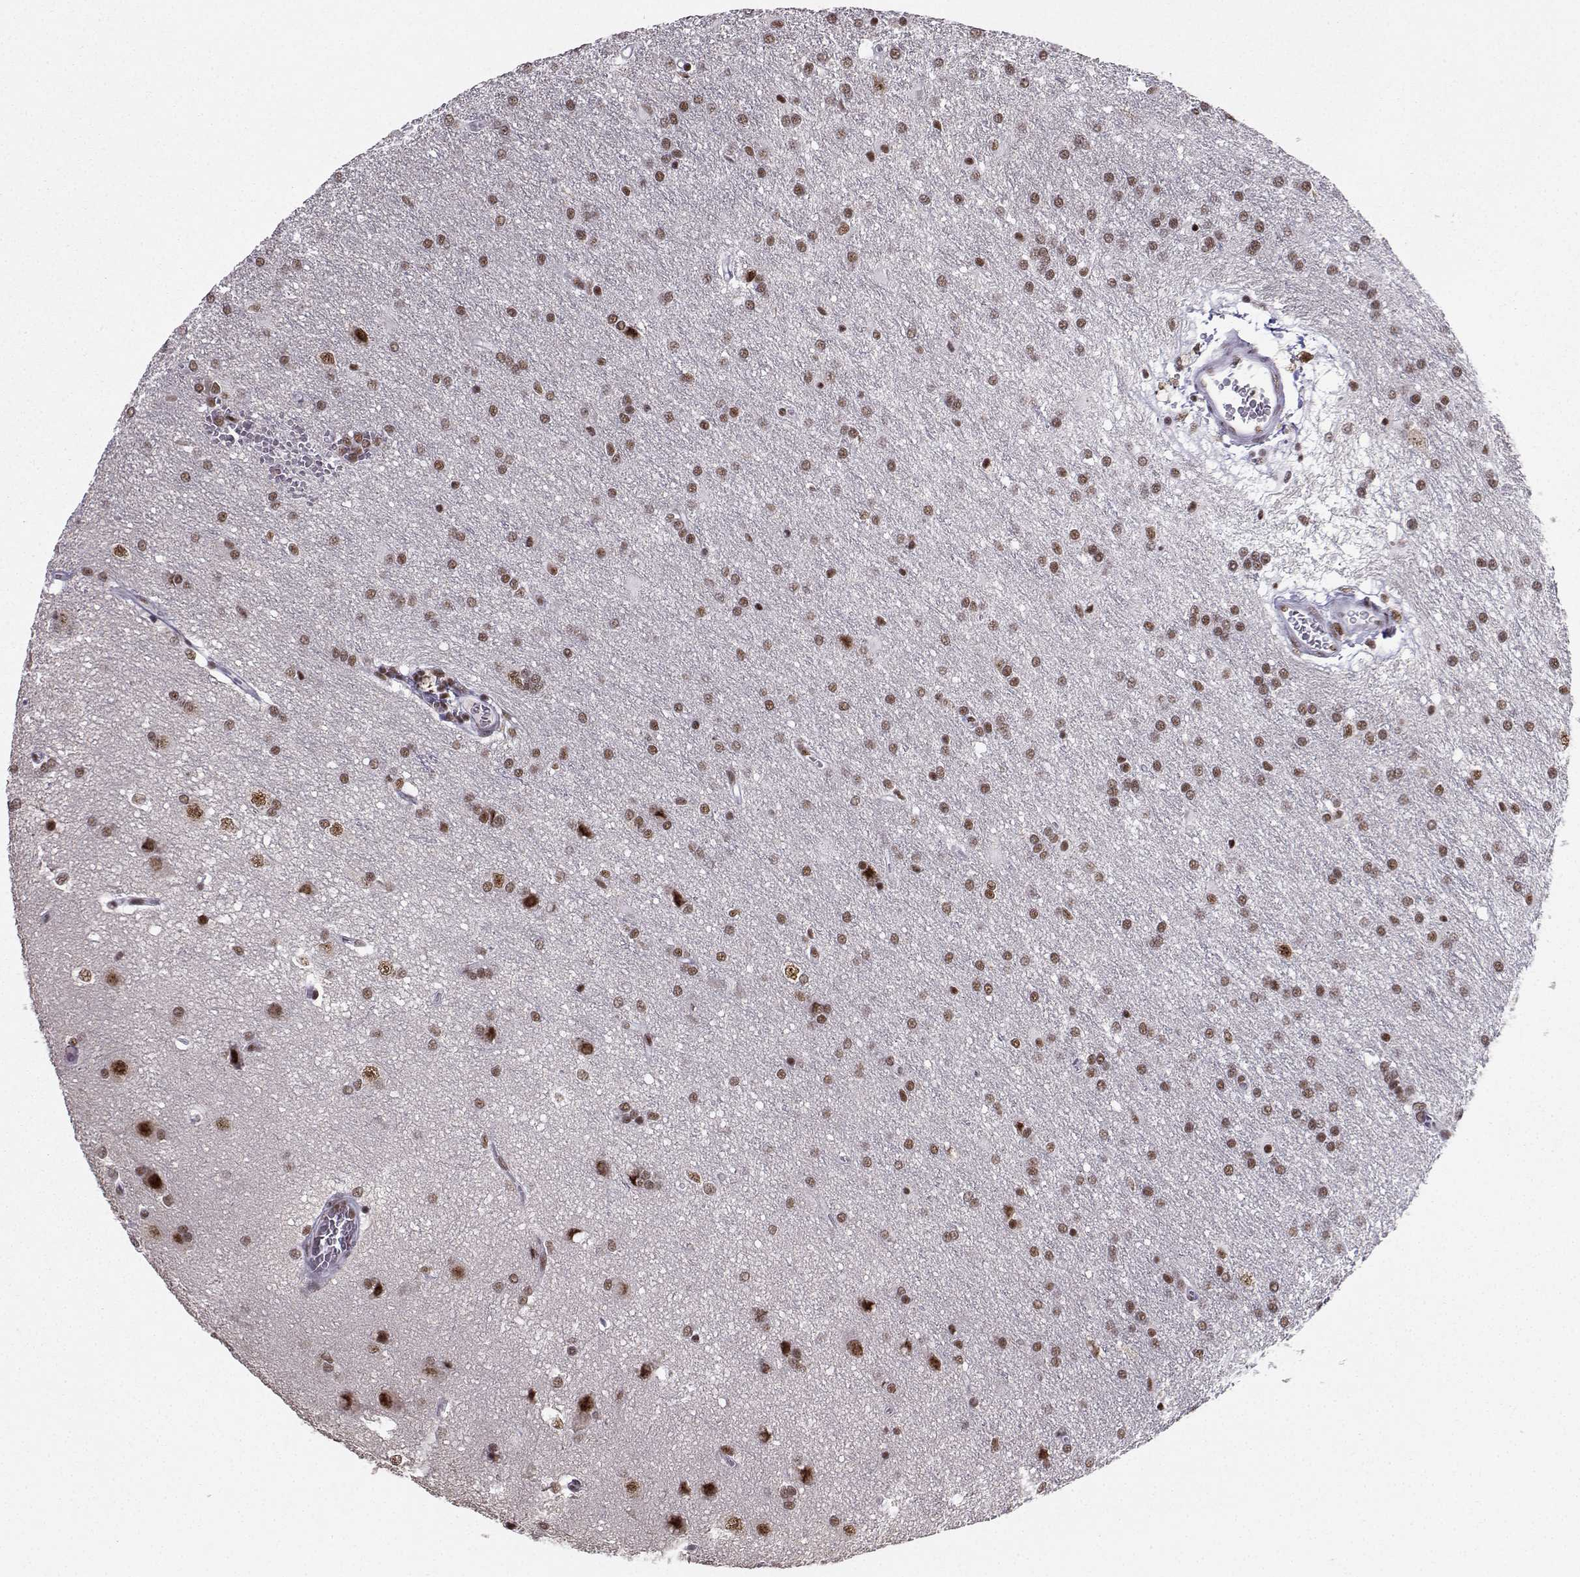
{"staining": {"intensity": "weak", "quantity": "25%-75%", "location": "nuclear"}, "tissue": "glioma", "cell_type": "Tumor cells", "image_type": "cancer", "snomed": [{"axis": "morphology", "description": "Glioma, malignant, Low grade"}, {"axis": "topography", "description": "Brain"}], "caption": "This micrograph displays immunohistochemistry staining of malignant glioma (low-grade), with low weak nuclear positivity in about 25%-75% of tumor cells.", "gene": "SNRPB2", "patient": {"sex": "female", "age": 32}}